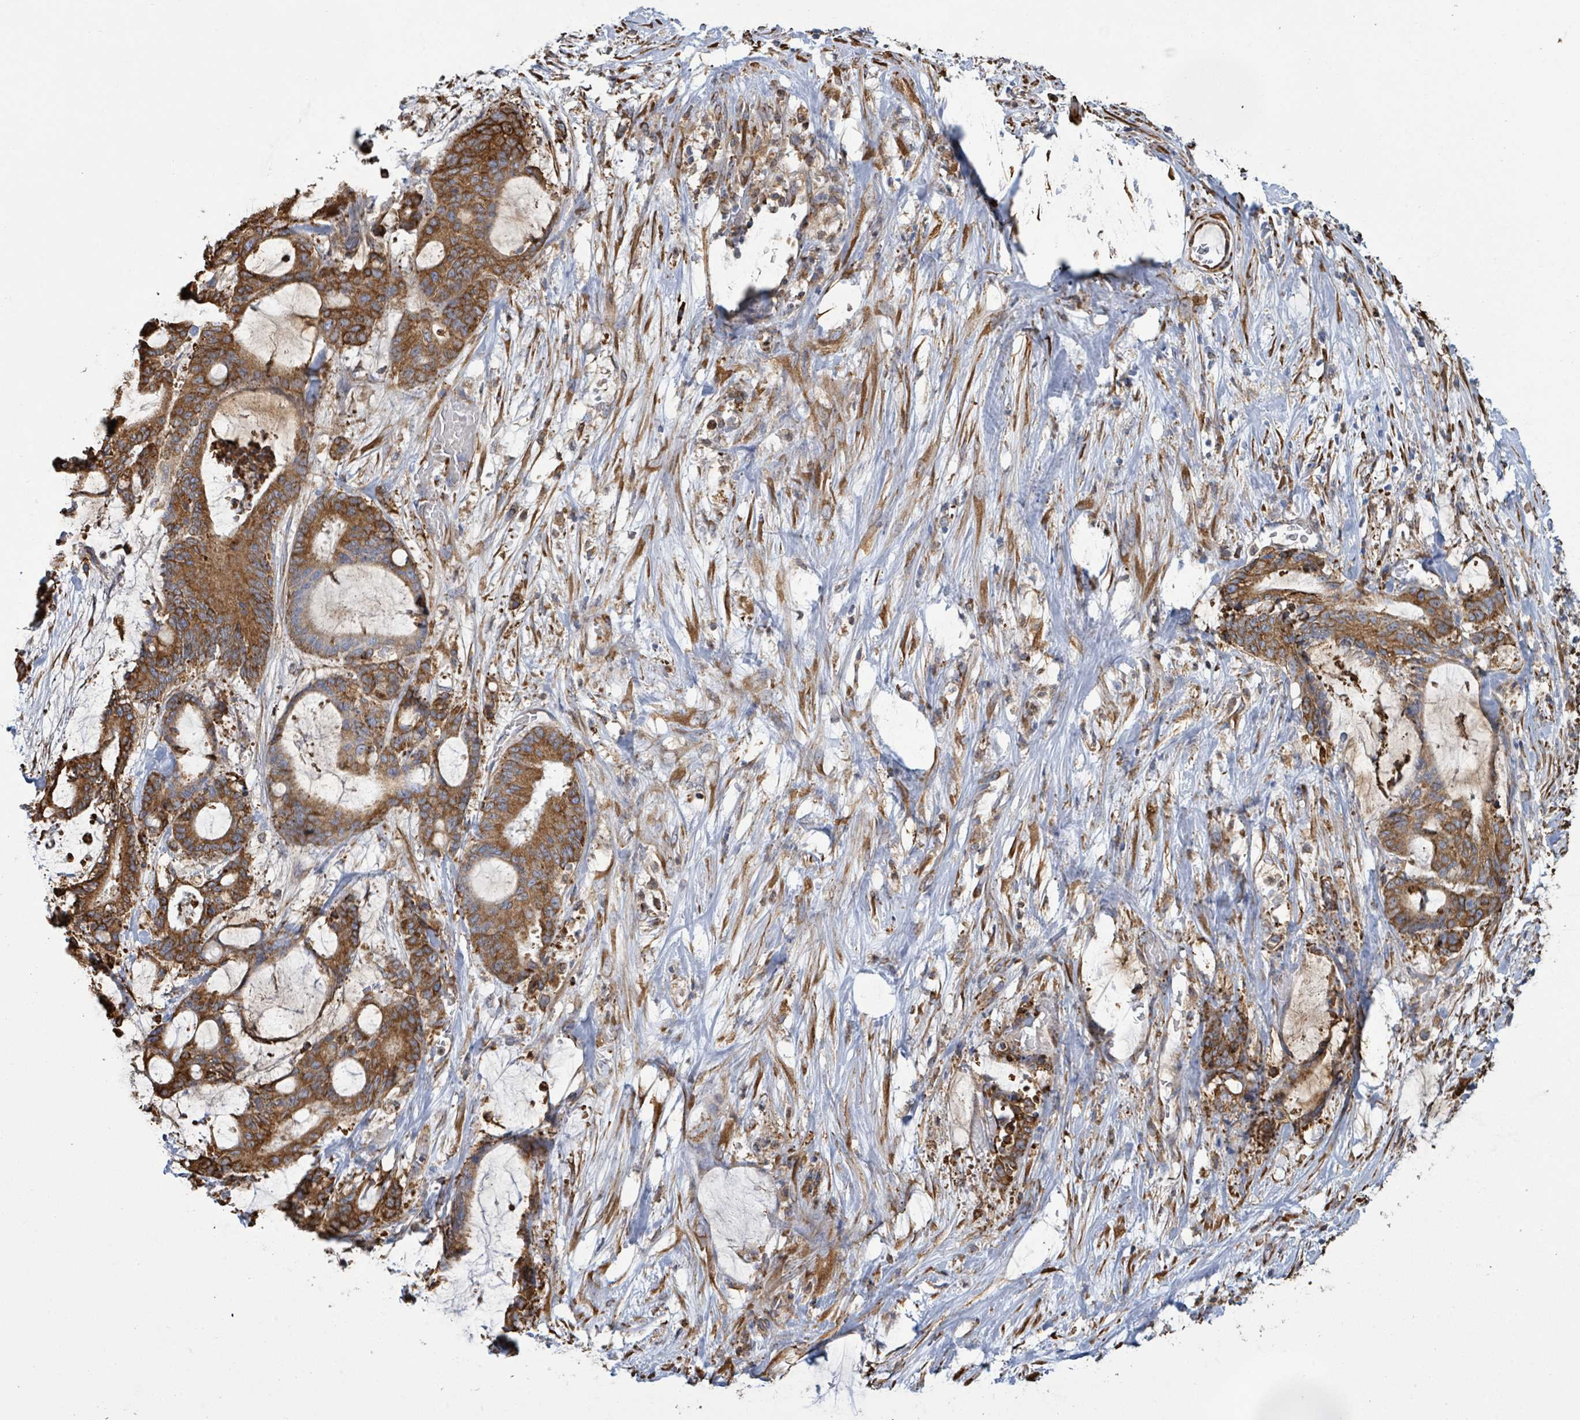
{"staining": {"intensity": "strong", "quantity": ">75%", "location": "cytoplasmic/membranous"}, "tissue": "liver cancer", "cell_type": "Tumor cells", "image_type": "cancer", "snomed": [{"axis": "morphology", "description": "Normal tissue, NOS"}, {"axis": "morphology", "description": "Cholangiocarcinoma"}, {"axis": "topography", "description": "Liver"}, {"axis": "topography", "description": "Peripheral nerve tissue"}], "caption": "Liver cancer (cholangiocarcinoma) stained with a protein marker exhibits strong staining in tumor cells.", "gene": "RFPL4A", "patient": {"sex": "female", "age": 73}}